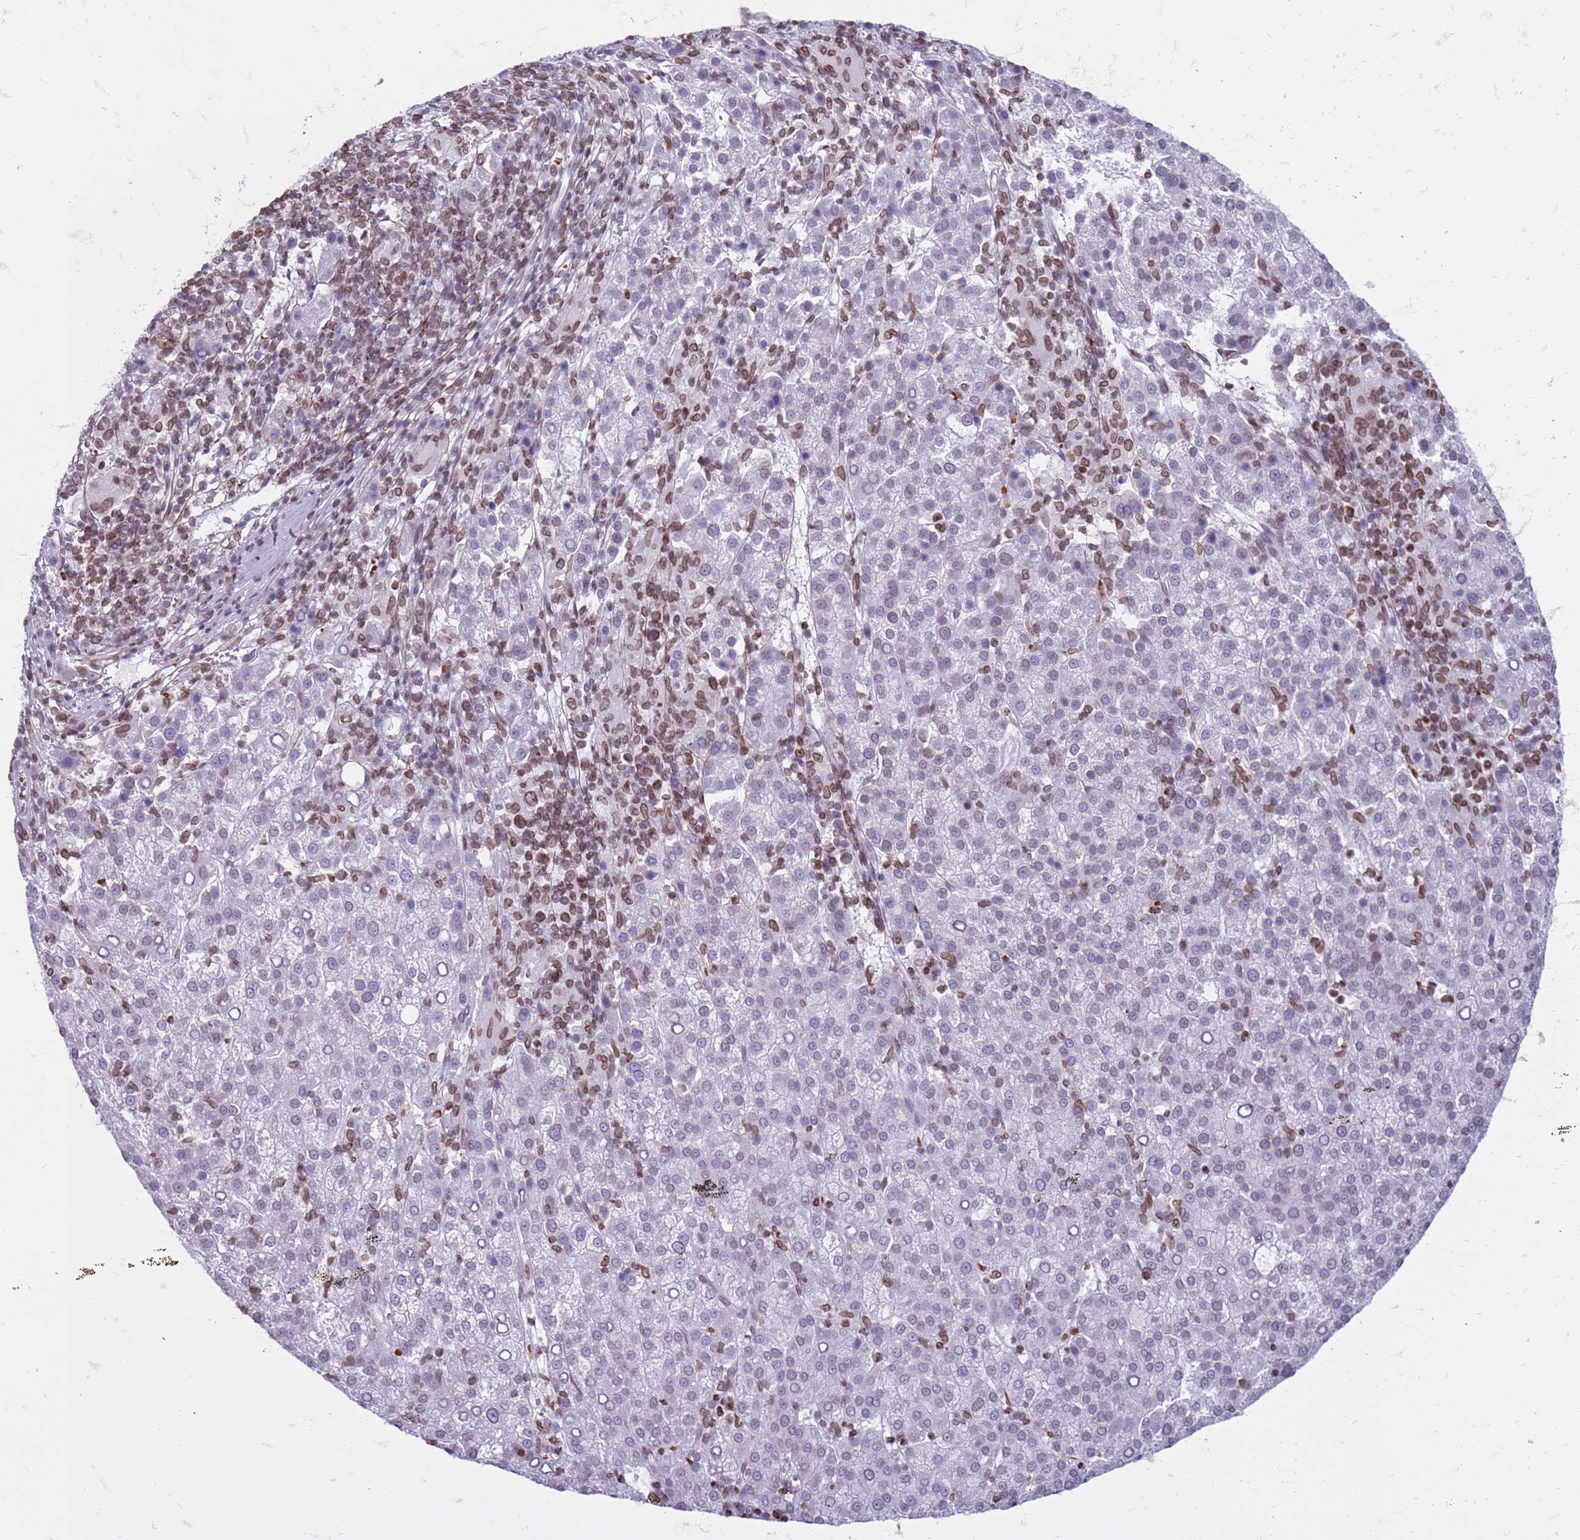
{"staining": {"intensity": "negative", "quantity": "none", "location": "none"}, "tissue": "liver cancer", "cell_type": "Tumor cells", "image_type": "cancer", "snomed": [{"axis": "morphology", "description": "Carcinoma, Hepatocellular, NOS"}, {"axis": "topography", "description": "Liver"}], "caption": "Immunohistochemistry image of human liver cancer (hepatocellular carcinoma) stained for a protein (brown), which reveals no positivity in tumor cells.", "gene": "METTL25B", "patient": {"sex": "female", "age": 58}}